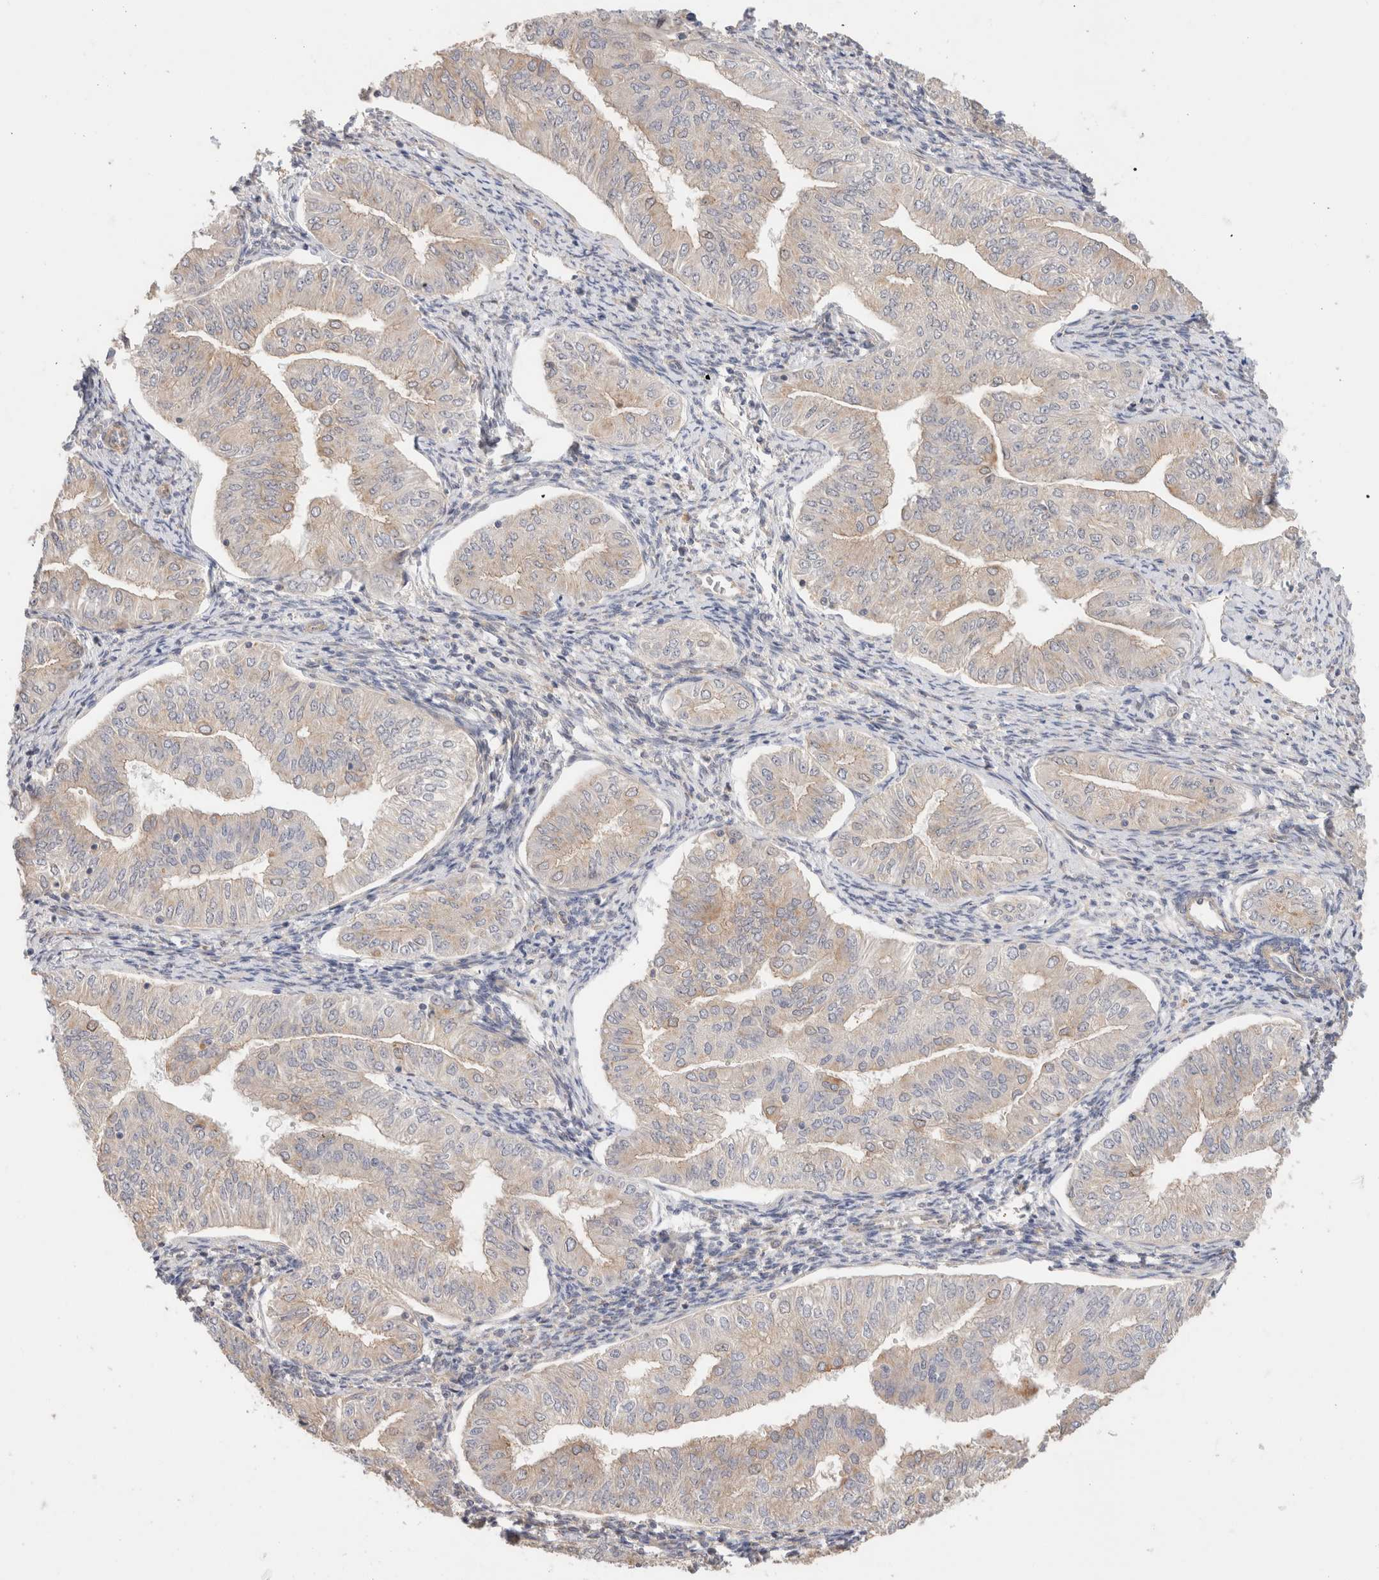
{"staining": {"intensity": "weak", "quantity": "25%-75%", "location": "cytoplasmic/membranous"}, "tissue": "endometrial cancer", "cell_type": "Tumor cells", "image_type": "cancer", "snomed": [{"axis": "morphology", "description": "Normal tissue, NOS"}, {"axis": "morphology", "description": "Adenocarcinoma, NOS"}, {"axis": "topography", "description": "Endometrium"}], "caption": "Immunohistochemical staining of human endometrial adenocarcinoma exhibits low levels of weak cytoplasmic/membranous protein positivity in approximately 25%-75% of tumor cells. Immunohistochemistry (ihc) stains the protein of interest in brown and the nuclei are stained blue.", "gene": "ID3", "patient": {"sex": "female", "age": 53}}